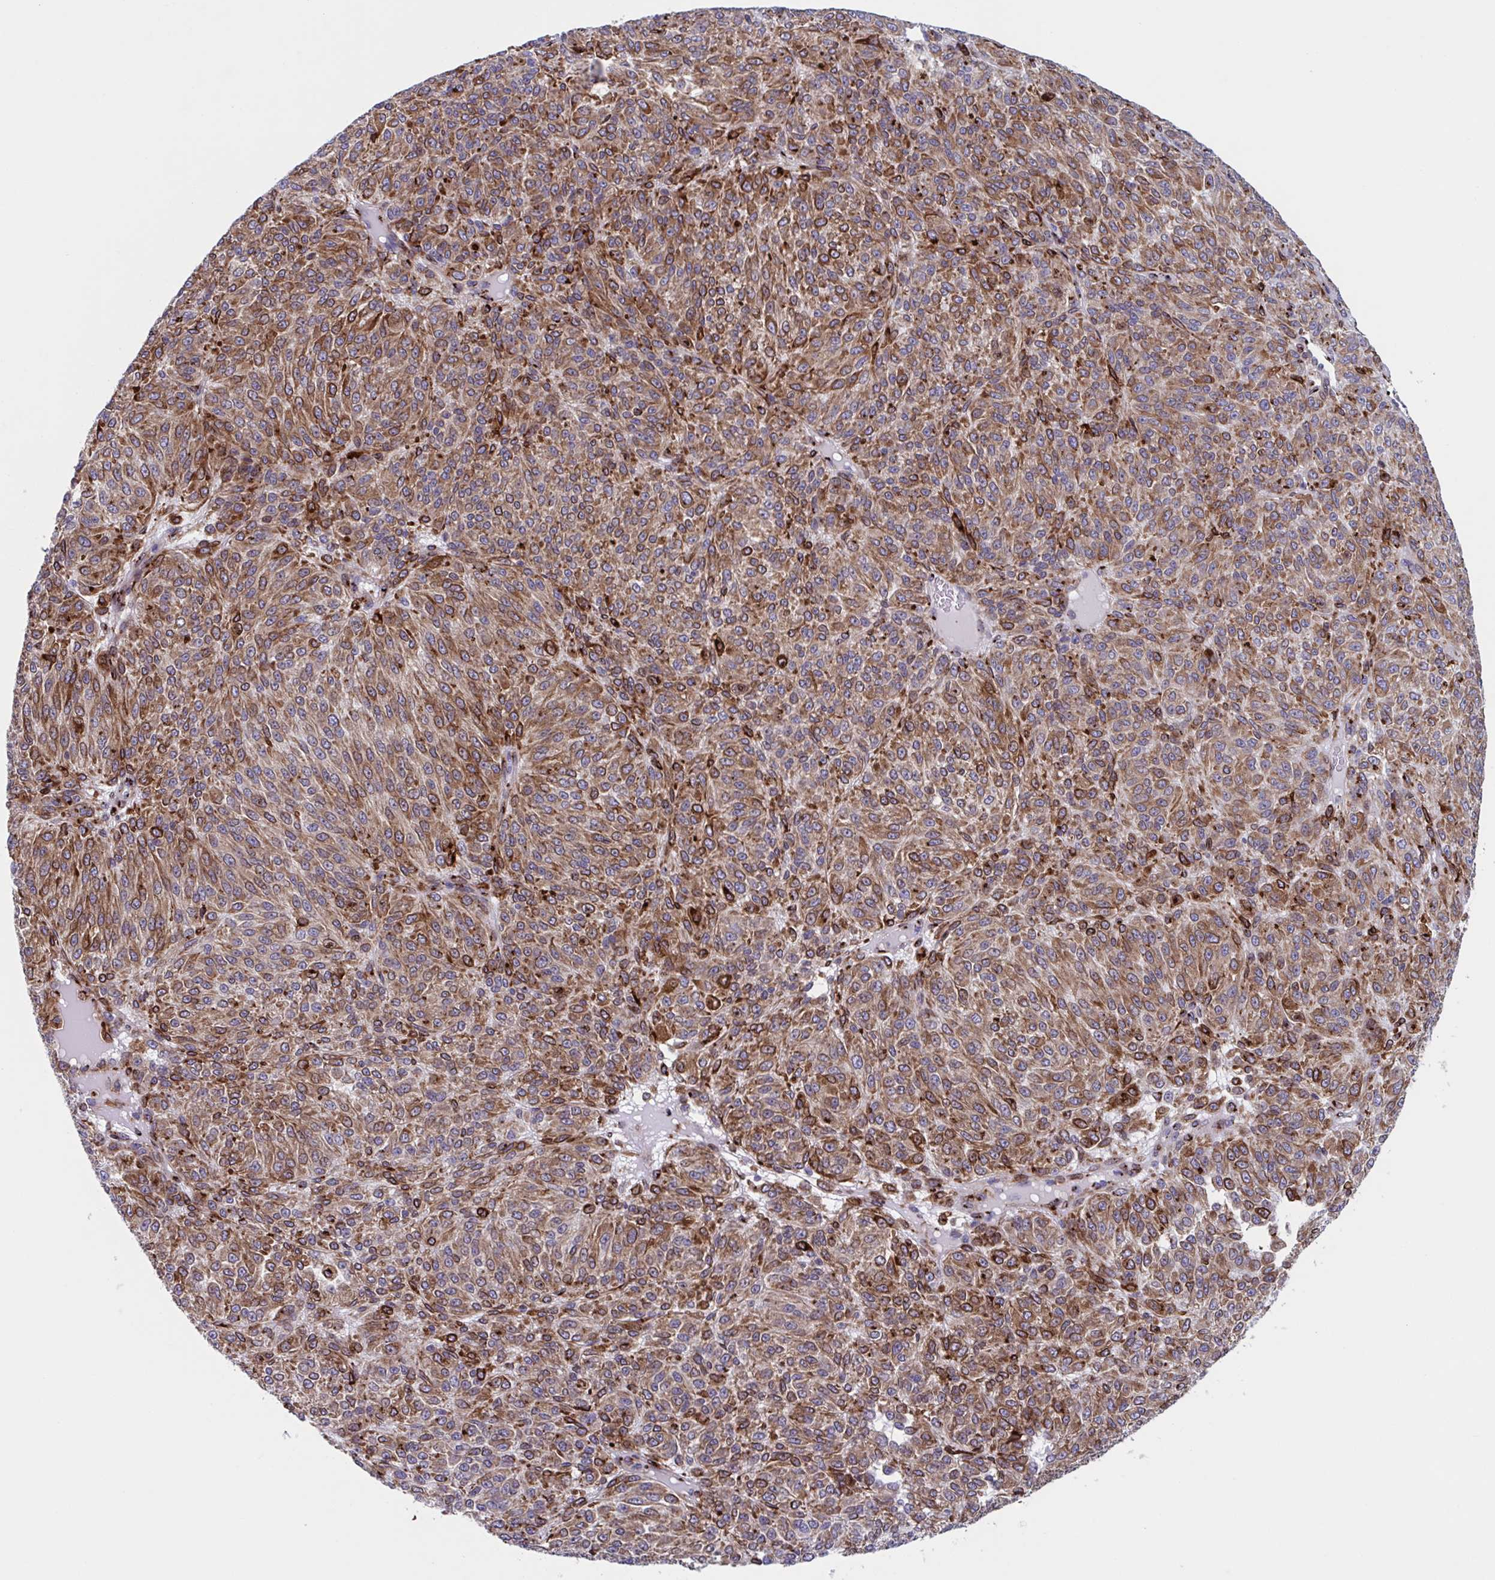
{"staining": {"intensity": "moderate", "quantity": ">75%", "location": "cytoplasmic/membranous"}, "tissue": "melanoma", "cell_type": "Tumor cells", "image_type": "cancer", "snomed": [{"axis": "morphology", "description": "Malignant melanoma, Metastatic site"}, {"axis": "topography", "description": "Brain"}], "caption": "This photomicrograph shows immunohistochemistry (IHC) staining of human melanoma, with medium moderate cytoplasmic/membranous positivity in about >75% of tumor cells.", "gene": "RFK", "patient": {"sex": "female", "age": 56}}